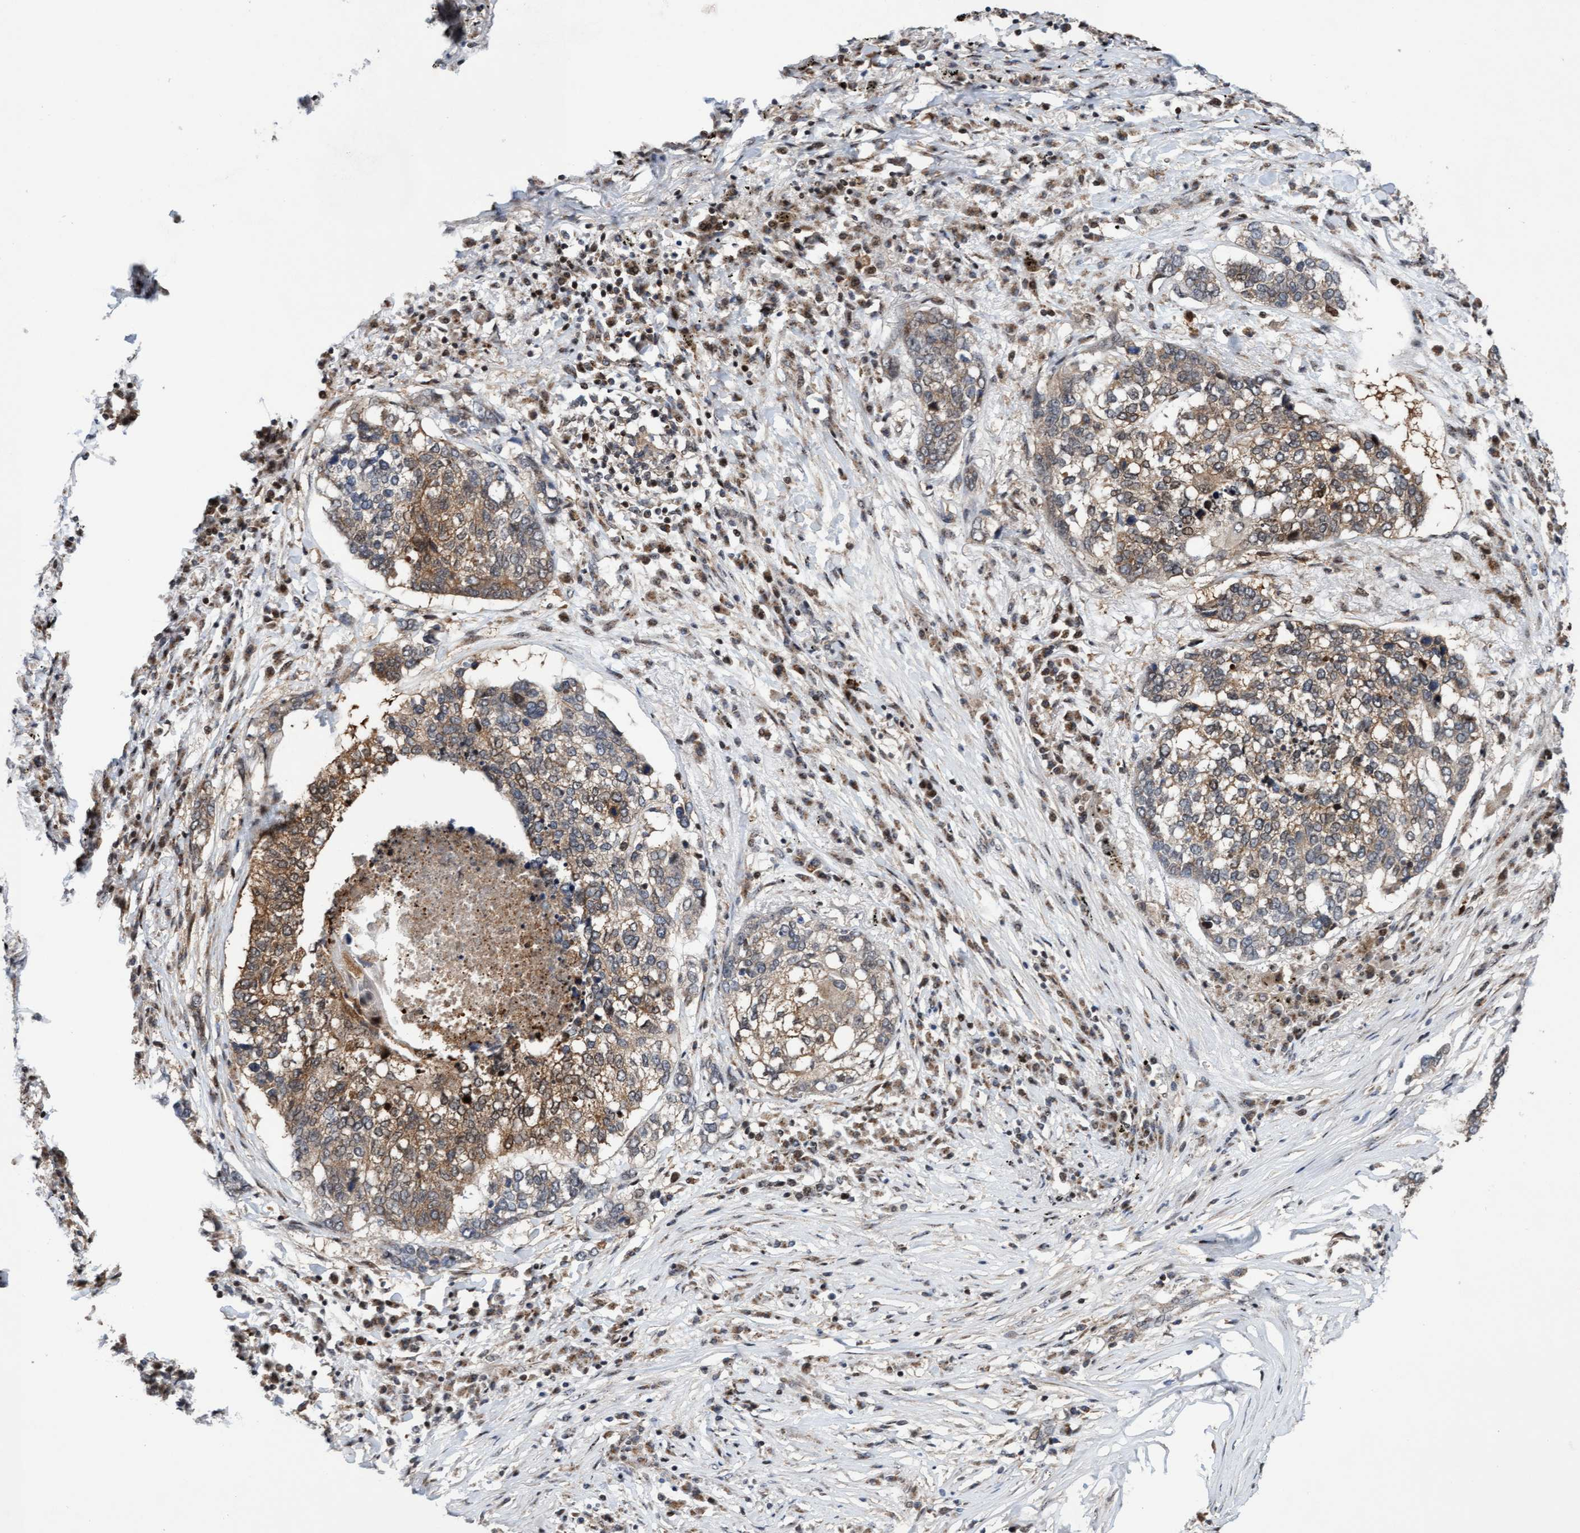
{"staining": {"intensity": "weak", "quantity": ">75%", "location": "cytoplasmic/membranous"}, "tissue": "lung cancer", "cell_type": "Tumor cells", "image_type": "cancer", "snomed": [{"axis": "morphology", "description": "Squamous cell carcinoma, NOS"}, {"axis": "topography", "description": "Lung"}], "caption": "This is a micrograph of immunohistochemistry (IHC) staining of lung cancer (squamous cell carcinoma), which shows weak staining in the cytoplasmic/membranous of tumor cells.", "gene": "ITFG1", "patient": {"sex": "female", "age": 63}}